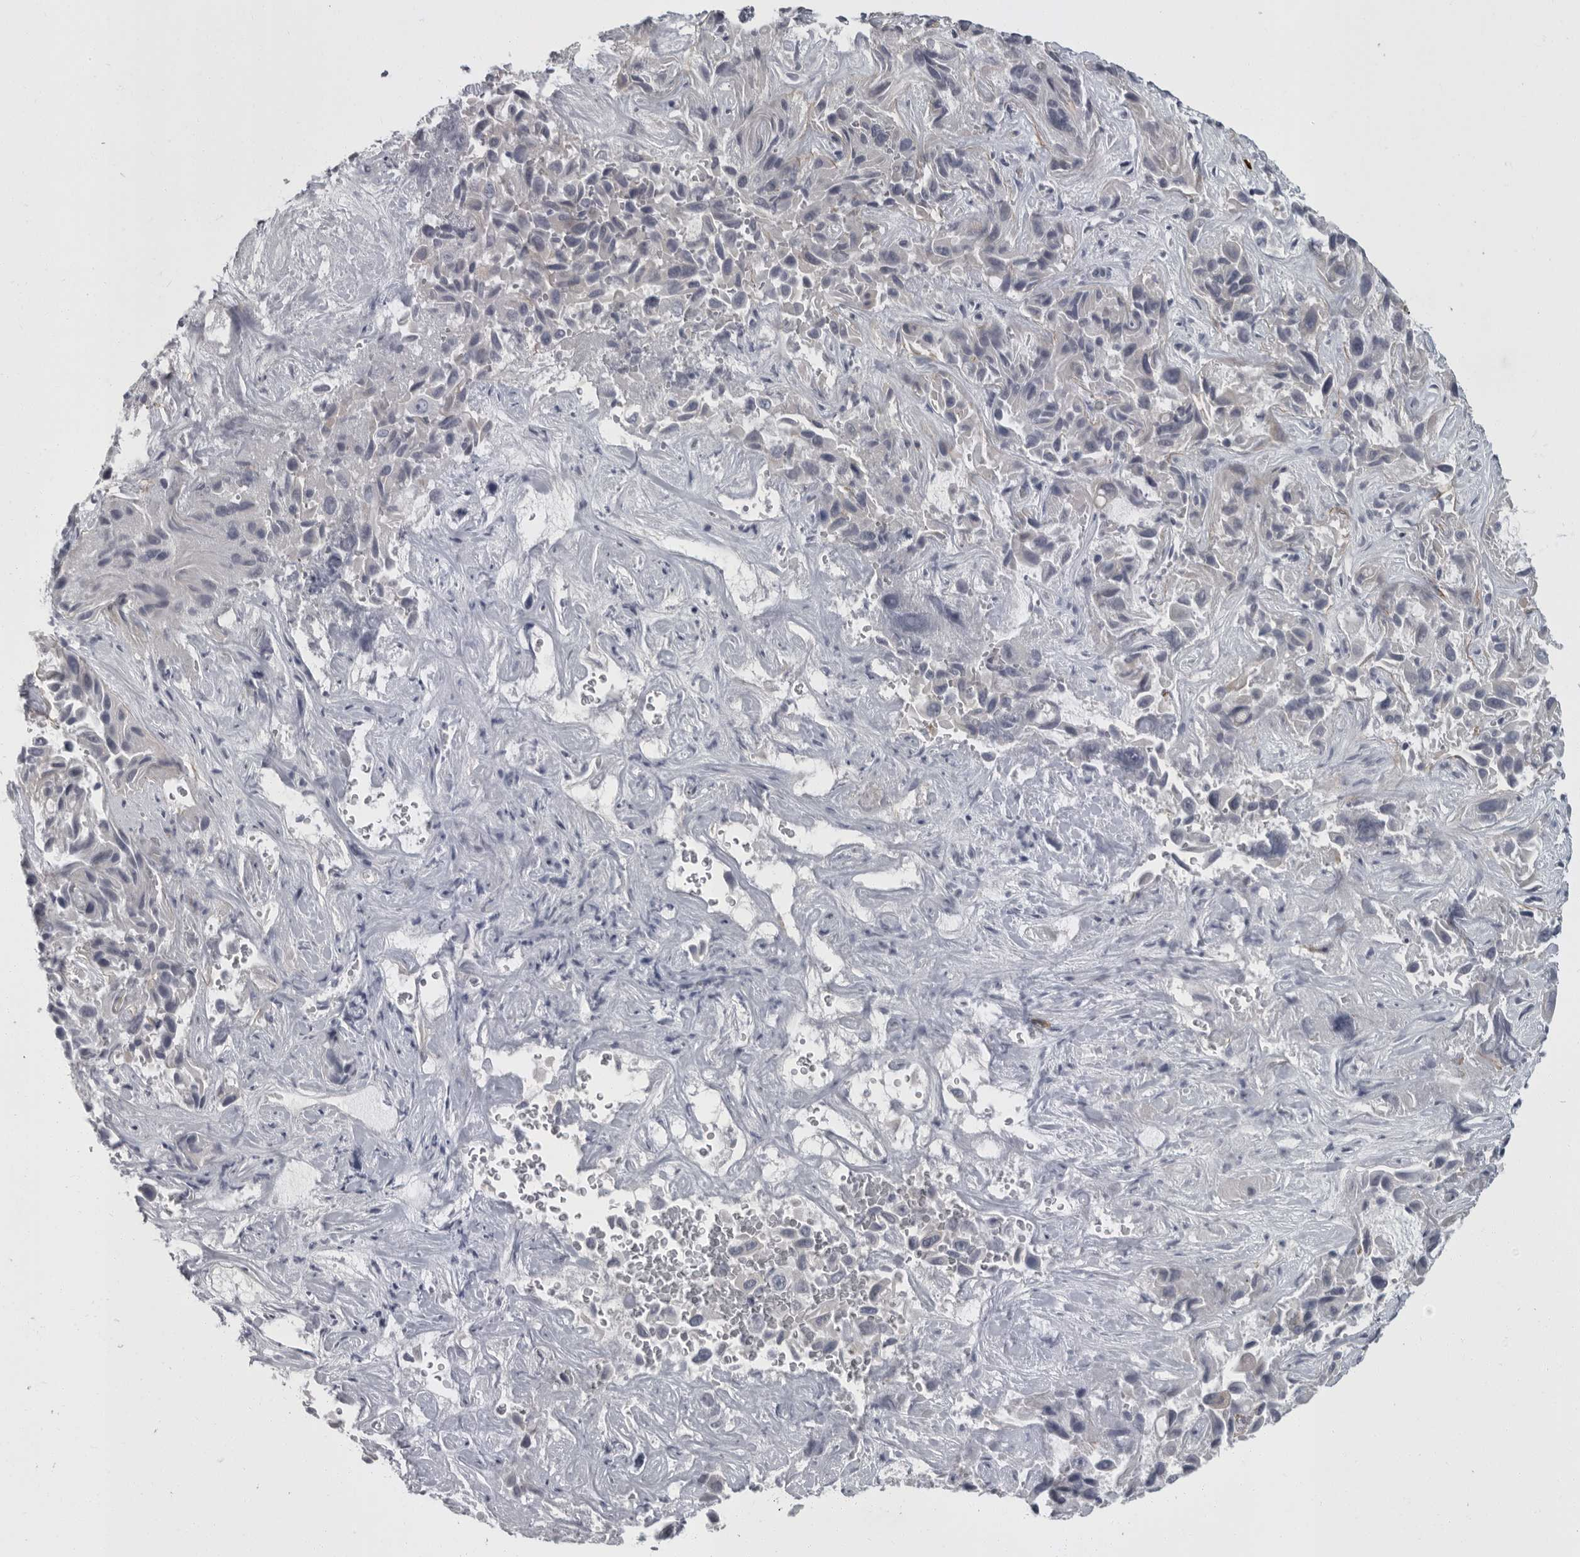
{"staining": {"intensity": "negative", "quantity": "none", "location": "none"}, "tissue": "liver cancer", "cell_type": "Tumor cells", "image_type": "cancer", "snomed": [{"axis": "morphology", "description": "Cholangiocarcinoma"}, {"axis": "topography", "description": "Liver"}], "caption": "DAB immunohistochemical staining of human liver cancer (cholangiocarcinoma) demonstrates no significant staining in tumor cells.", "gene": "SLC25A39", "patient": {"sex": "female", "age": 52}}